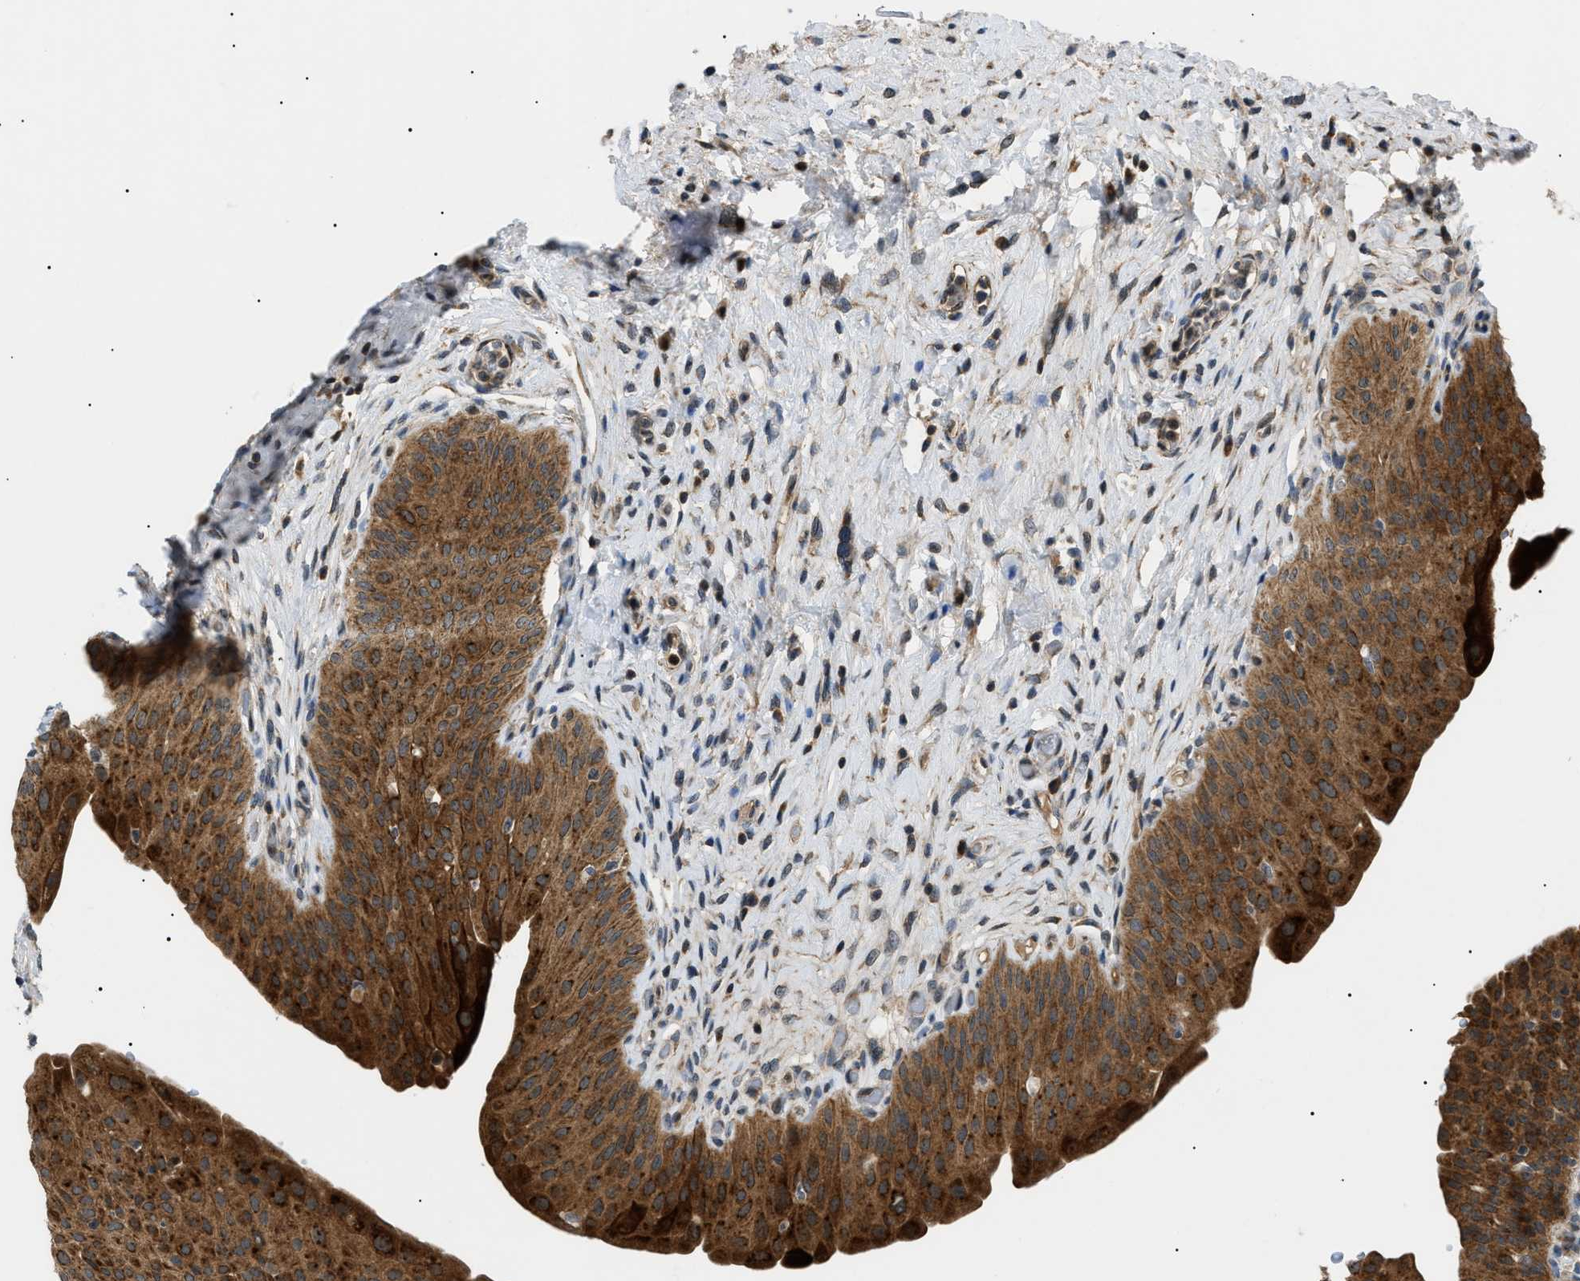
{"staining": {"intensity": "strong", "quantity": ">75%", "location": "cytoplasmic/membranous"}, "tissue": "urinary bladder", "cell_type": "Urothelial cells", "image_type": "normal", "snomed": [{"axis": "morphology", "description": "Normal tissue, NOS"}, {"axis": "topography", "description": "Urinary bladder"}], "caption": "Immunohistochemistry (IHC) histopathology image of normal urinary bladder stained for a protein (brown), which demonstrates high levels of strong cytoplasmic/membranous staining in about >75% of urothelial cells.", "gene": "SRPK1", "patient": {"sex": "male", "age": 46}}